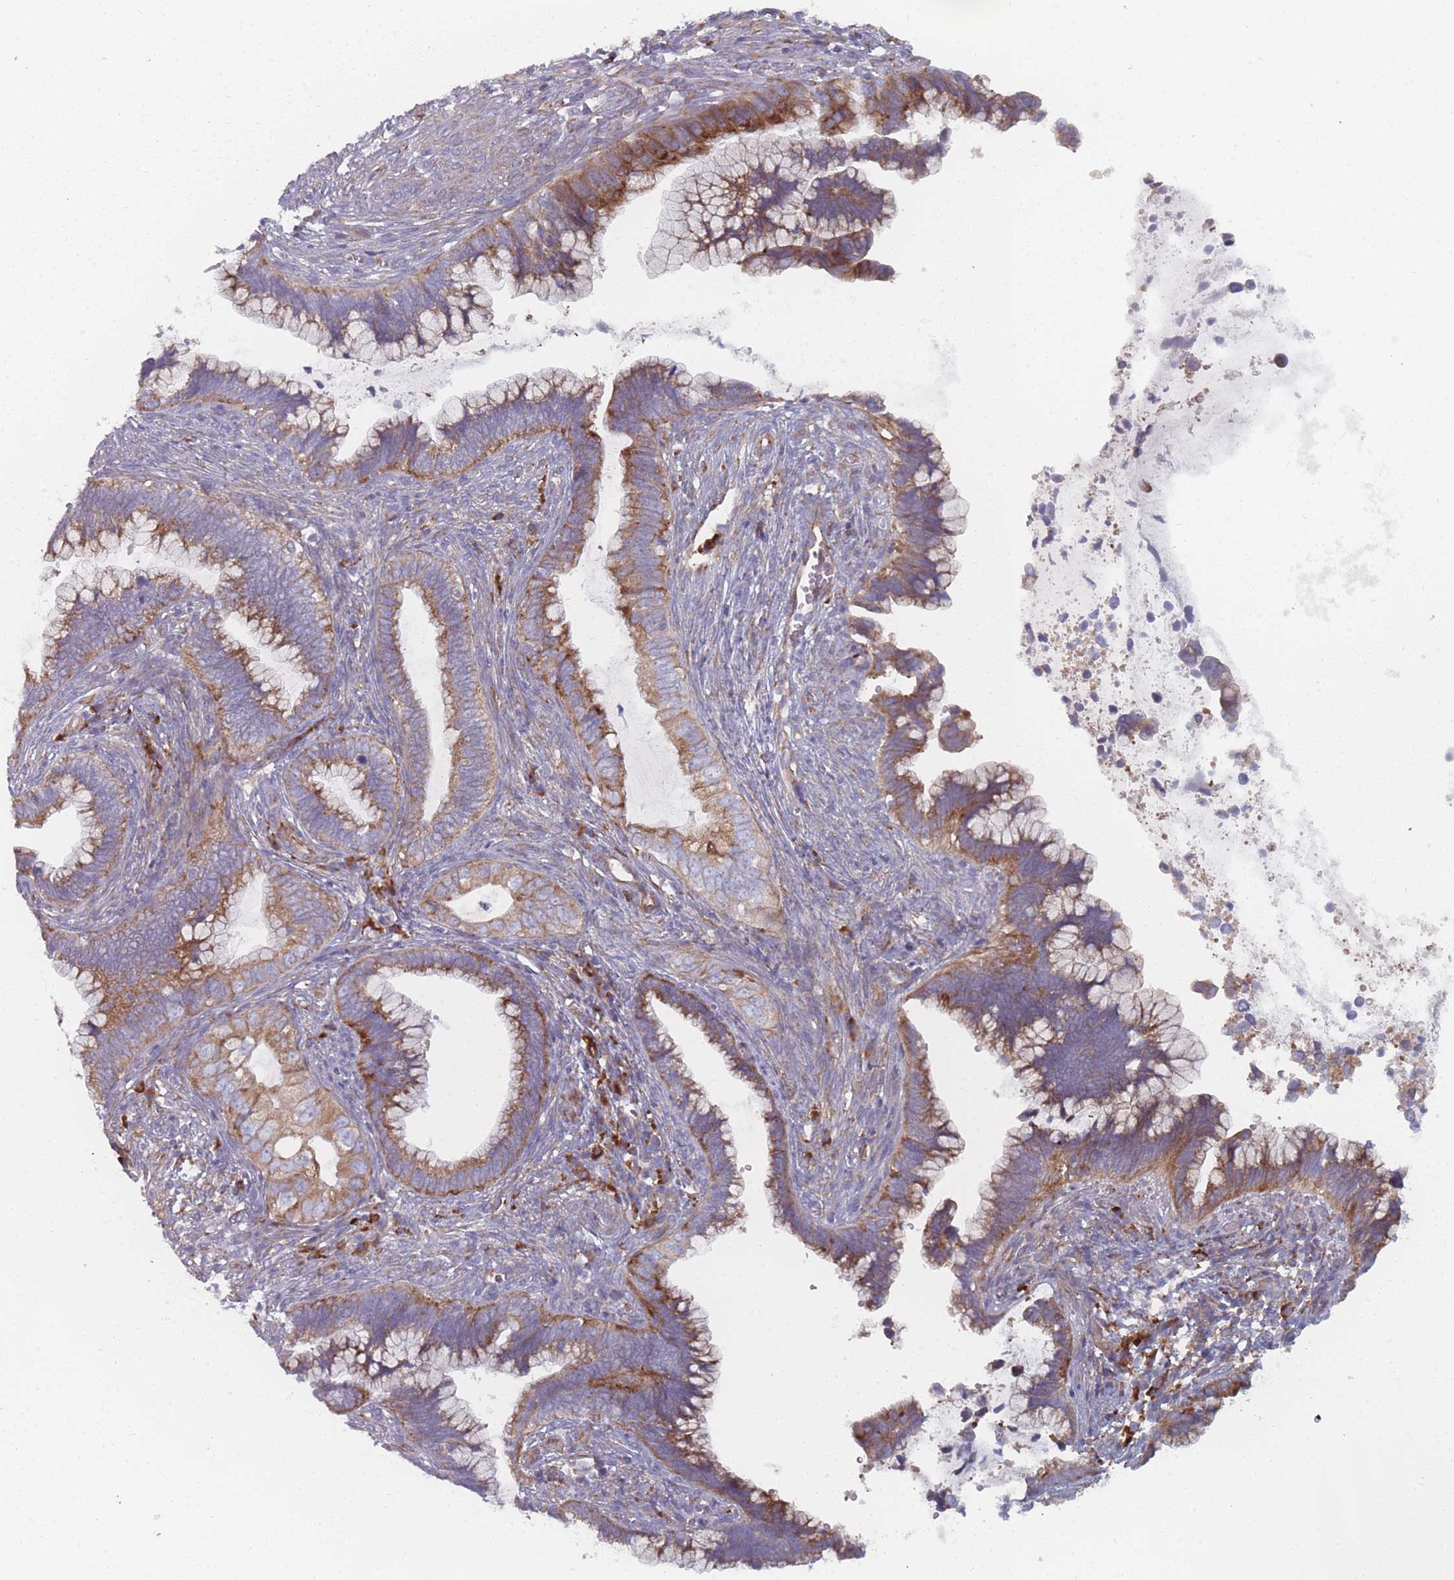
{"staining": {"intensity": "moderate", "quantity": ">75%", "location": "cytoplasmic/membranous"}, "tissue": "cervical cancer", "cell_type": "Tumor cells", "image_type": "cancer", "snomed": [{"axis": "morphology", "description": "Adenocarcinoma, NOS"}, {"axis": "topography", "description": "Cervix"}], "caption": "IHC histopathology image of neoplastic tissue: cervical cancer stained using immunohistochemistry (IHC) displays medium levels of moderate protein expression localized specifically in the cytoplasmic/membranous of tumor cells, appearing as a cytoplasmic/membranous brown color.", "gene": "CACNG5", "patient": {"sex": "female", "age": 44}}